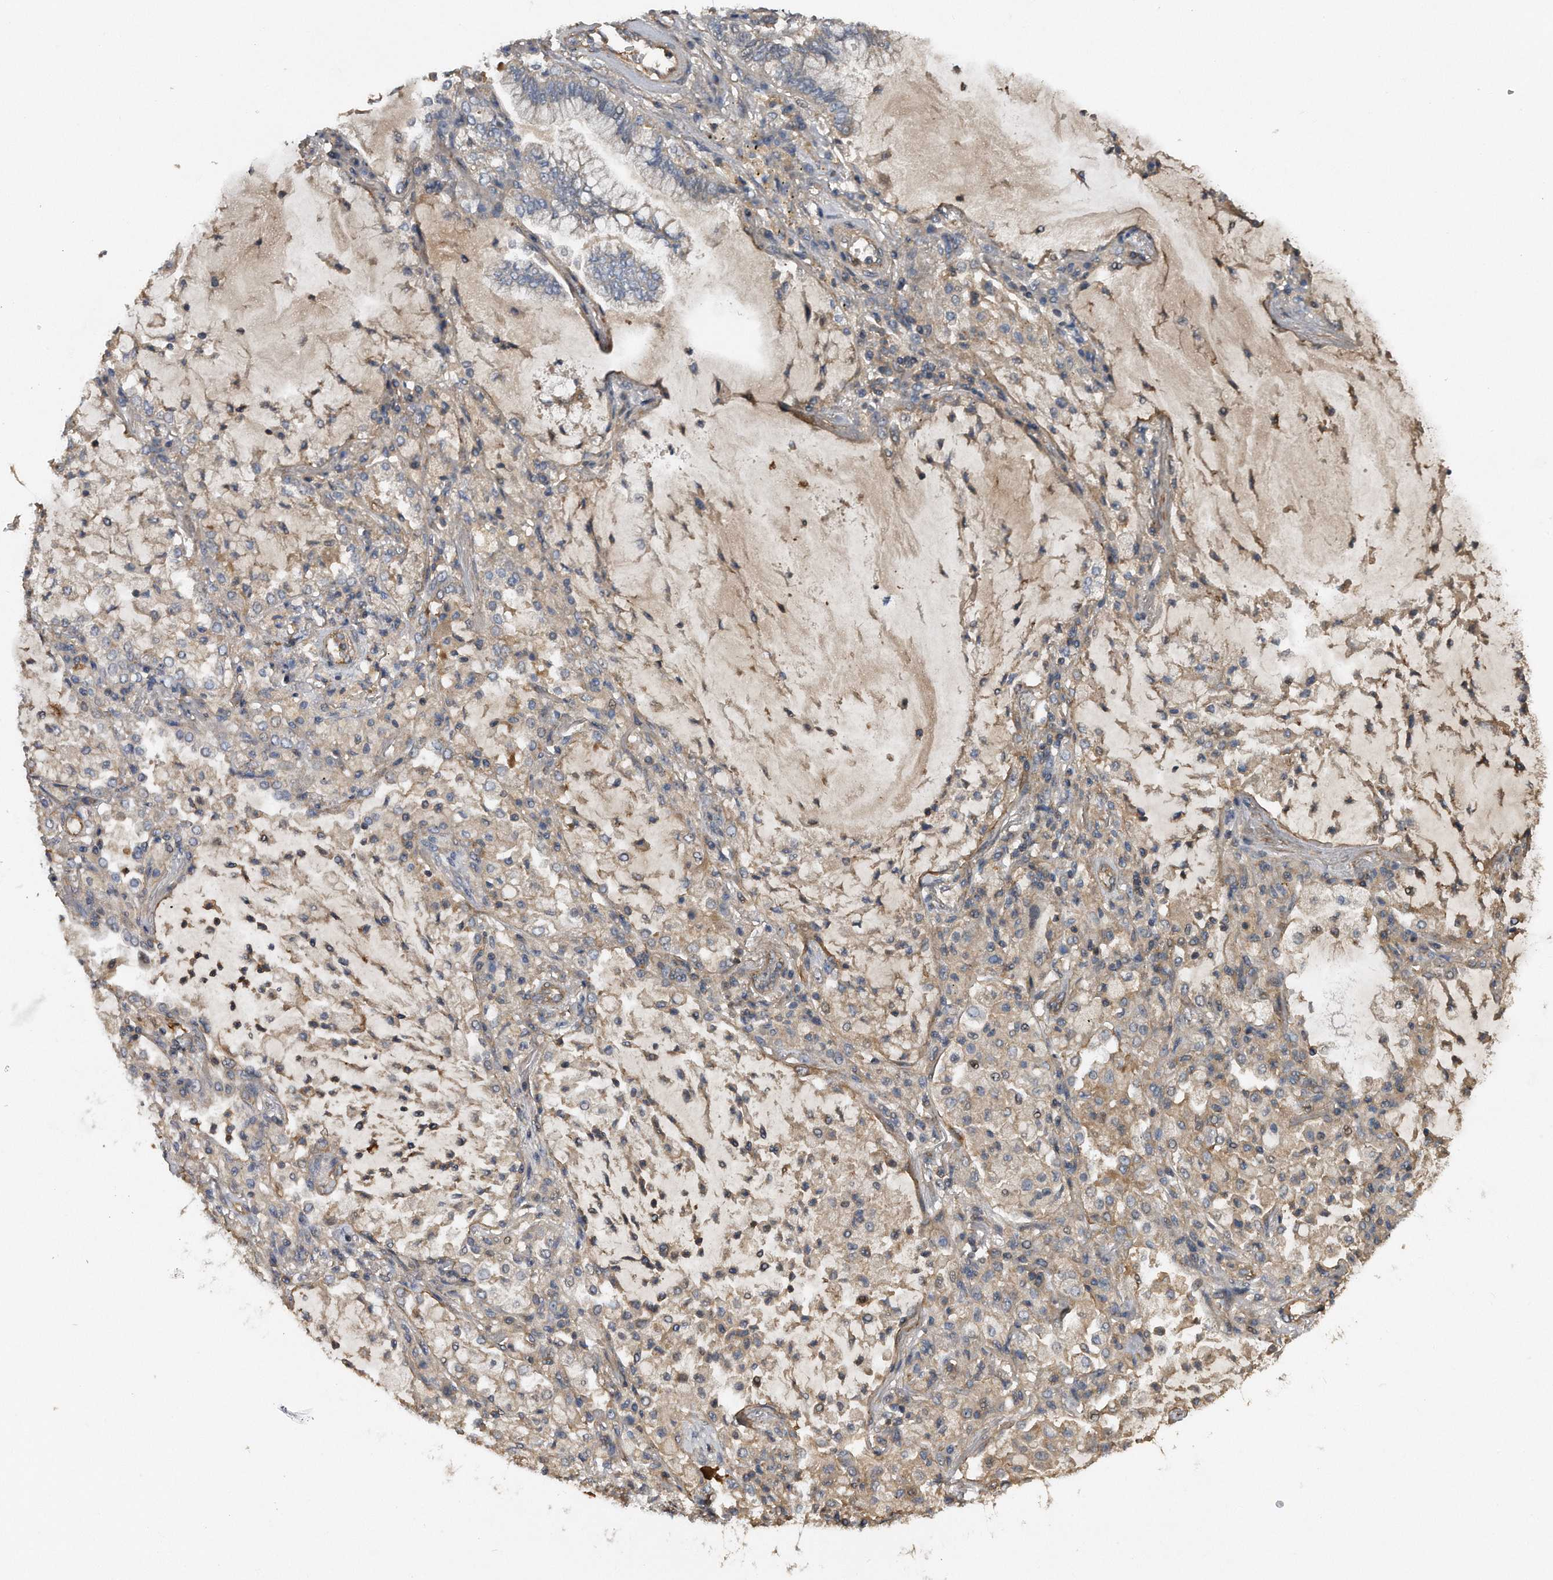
{"staining": {"intensity": "negative", "quantity": "none", "location": "none"}, "tissue": "lung cancer", "cell_type": "Tumor cells", "image_type": "cancer", "snomed": [{"axis": "morphology", "description": "Adenocarcinoma, NOS"}, {"axis": "topography", "description": "Lung"}], "caption": "High magnification brightfield microscopy of adenocarcinoma (lung) stained with DAB (3,3'-diaminobenzidine) (brown) and counterstained with hematoxylin (blue): tumor cells show no significant expression.", "gene": "KCND3", "patient": {"sex": "female", "age": 70}}